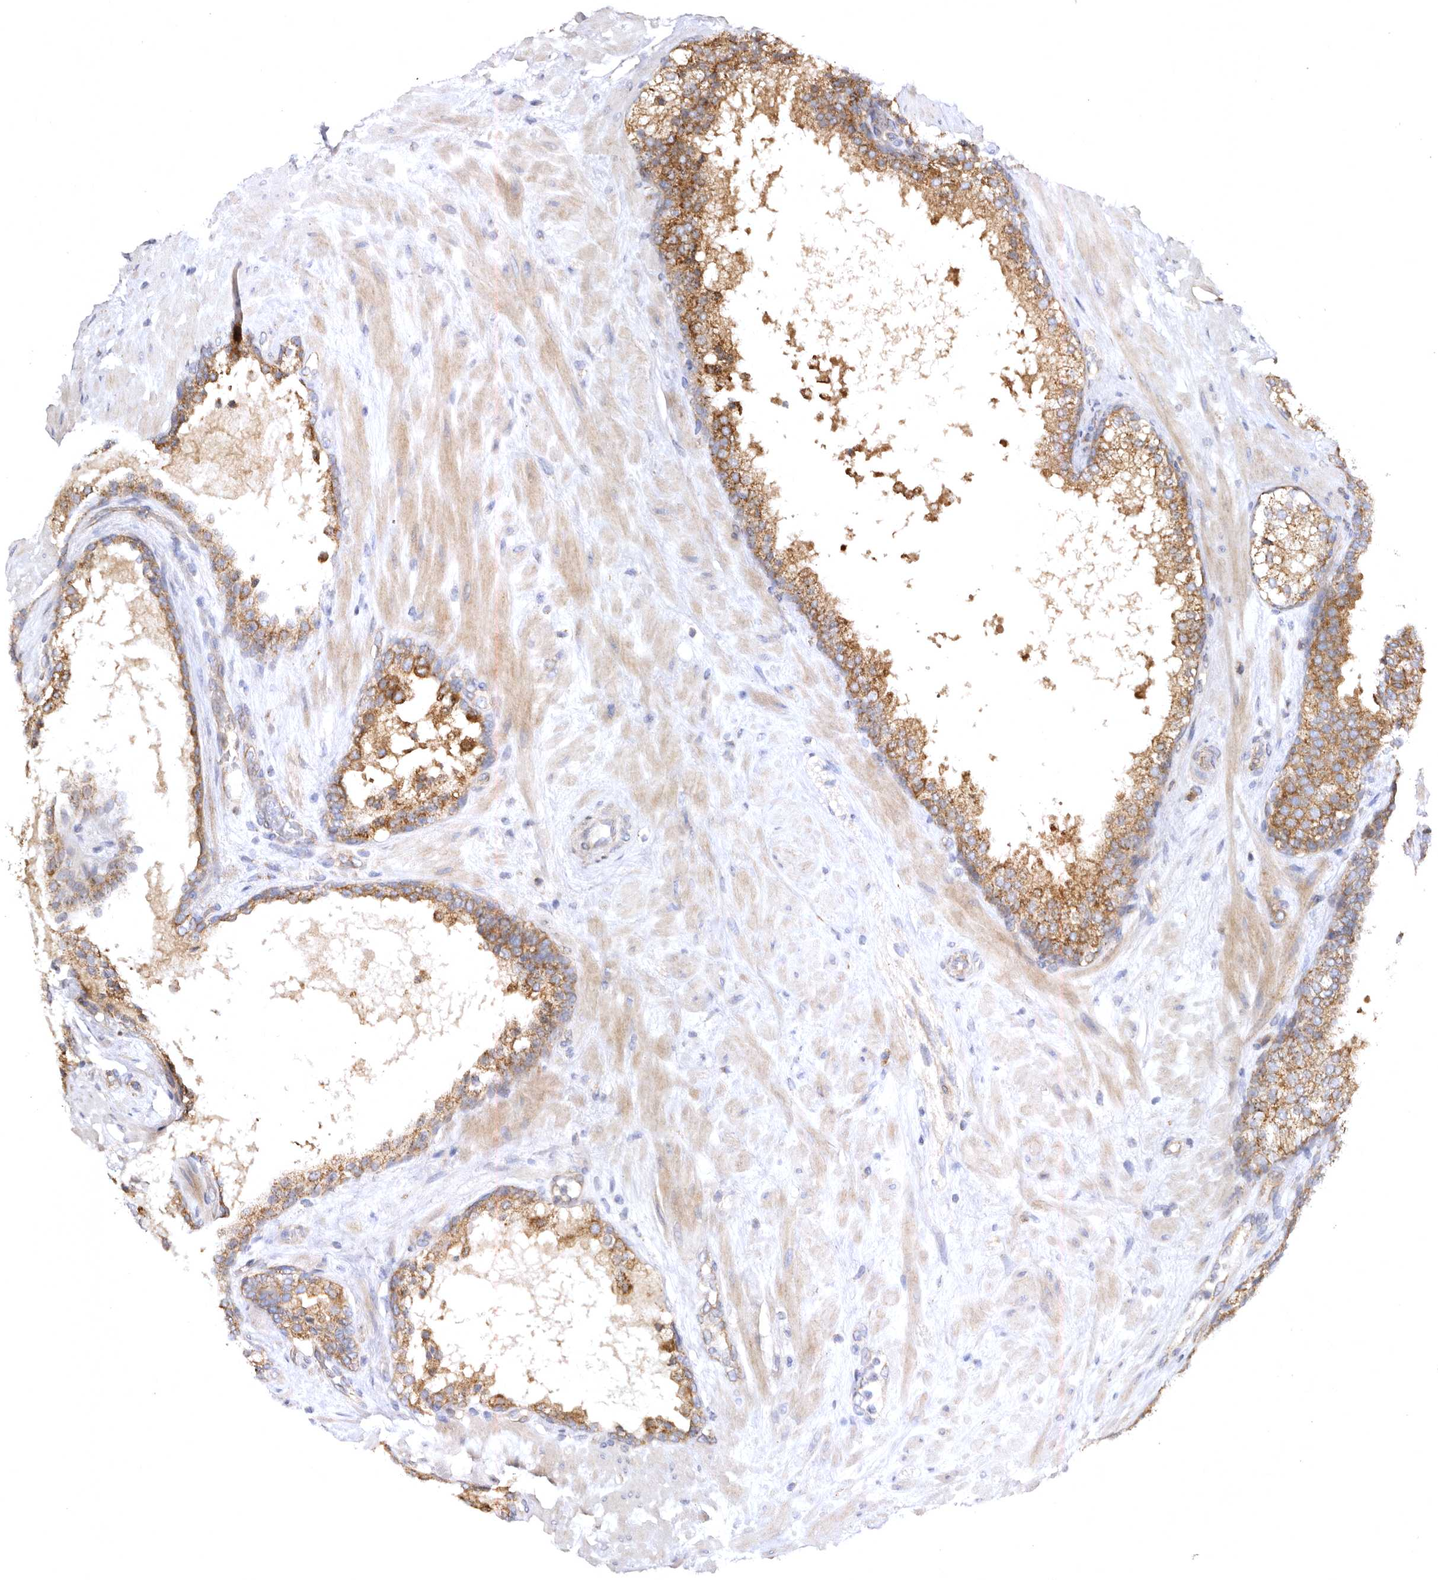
{"staining": {"intensity": "moderate", "quantity": ">75%", "location": "cytoplasmic/membranous"}, "tissue": "prostate cancer", "cell_type": "Tumor cells", "image_type": "cancer", "snomed": [{"axis": "morphology", "description": "Adenocarcinoma, High grade"}, {"axis": "topography", "description": "Prostate"}], "caption": "High-grade adenocarcinoma (prostate) stained with a protein marker exhibits moderate staining in tumor cells.", "gene": "BAIAP2L1", "patient": {"sex": "male", "age": 56}}